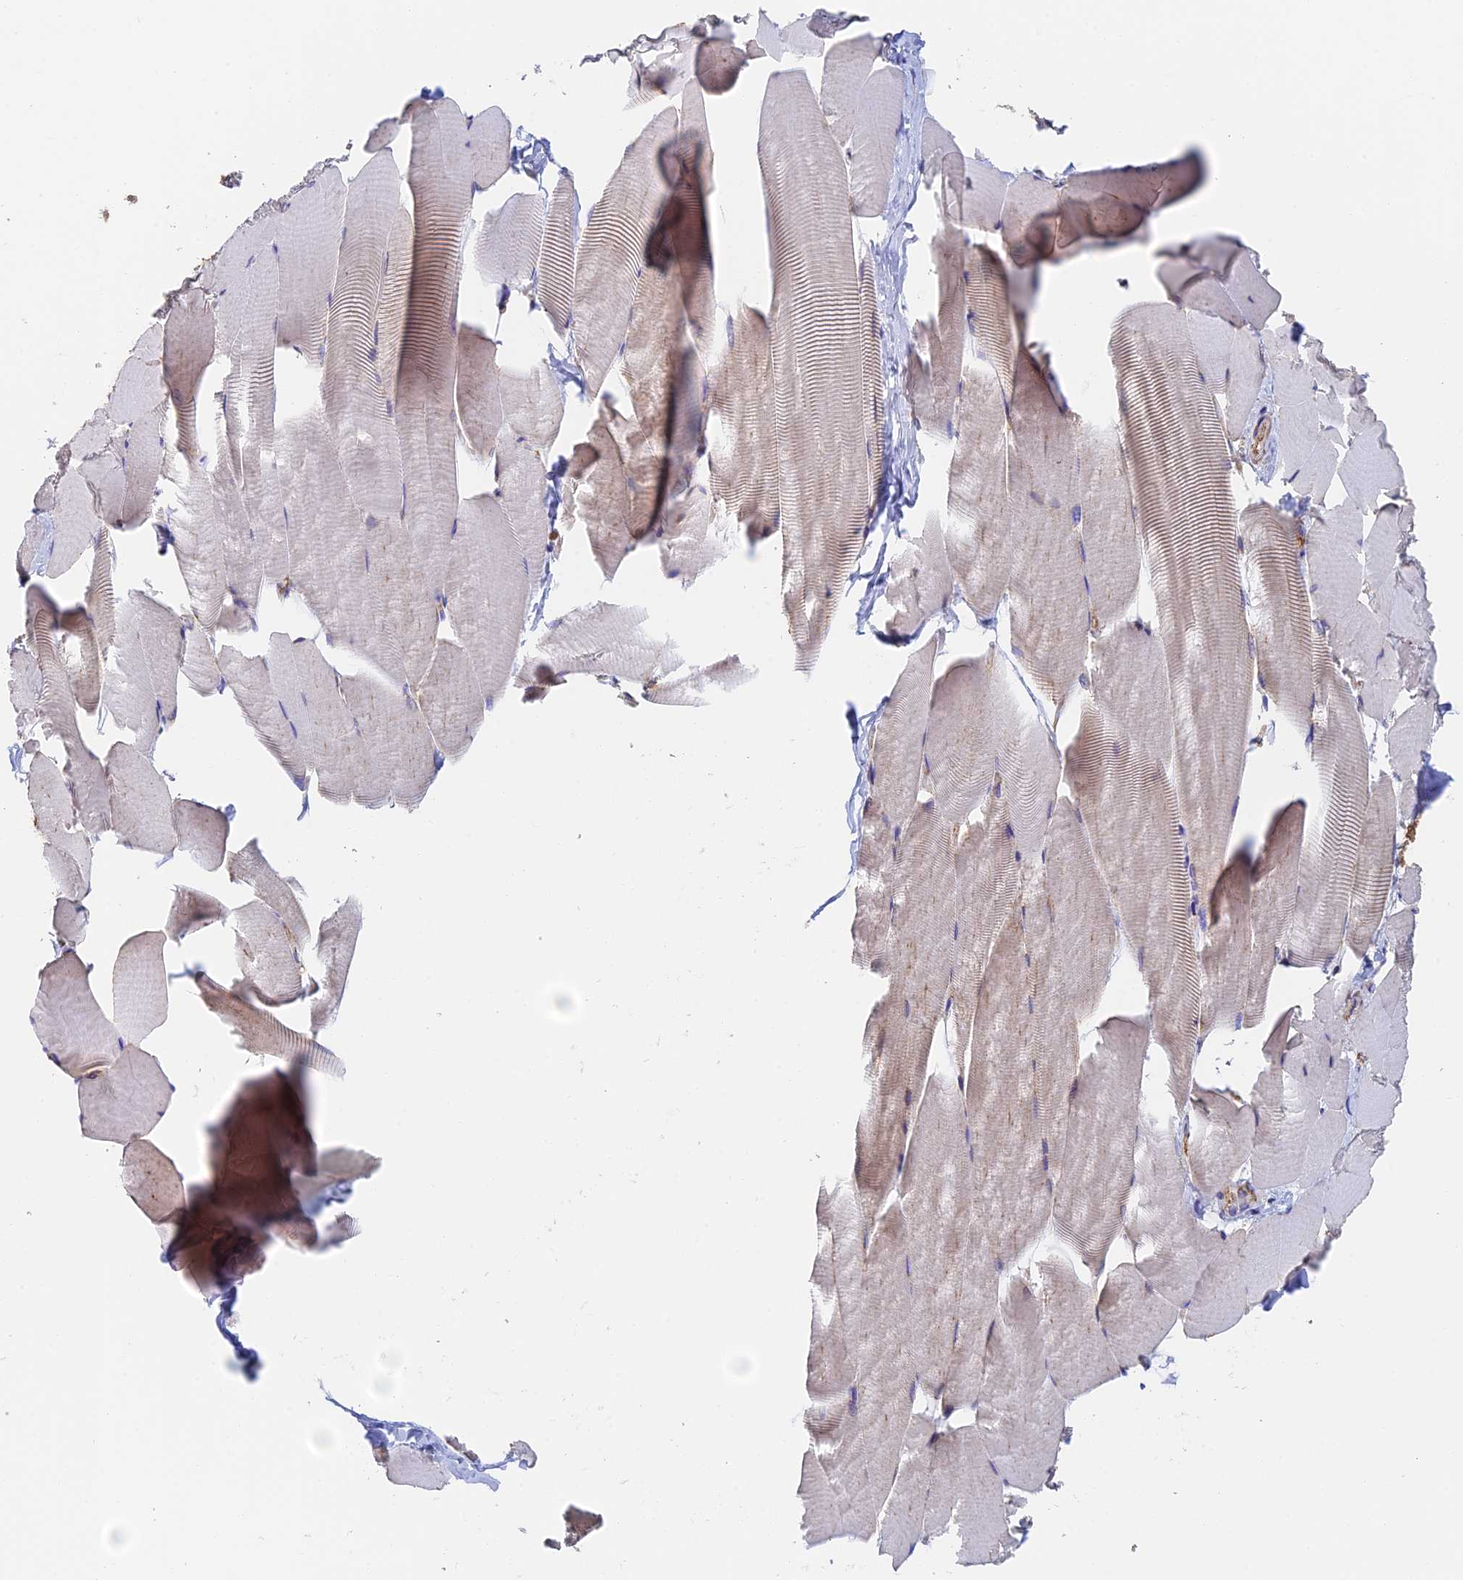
{"staining": {"intensity": "weak", "quantity": "<25%", "location": "cytoplasmic/membranous"}, "tissue": "skeletal muscle", "cell_type": "Myocytes", "image_type": "normal", "snomed": [{"axis": "morphology", "description": "Normal tissue, NOS"}, {"axis": "topography", "description": "Skeletal muscle"}], "caption": "Micrograph shows no significant protein expression in myocytes of benign skeletal muscle.", "gene": "DCTN2", "patient": {"sex": "male", "age": 25}}